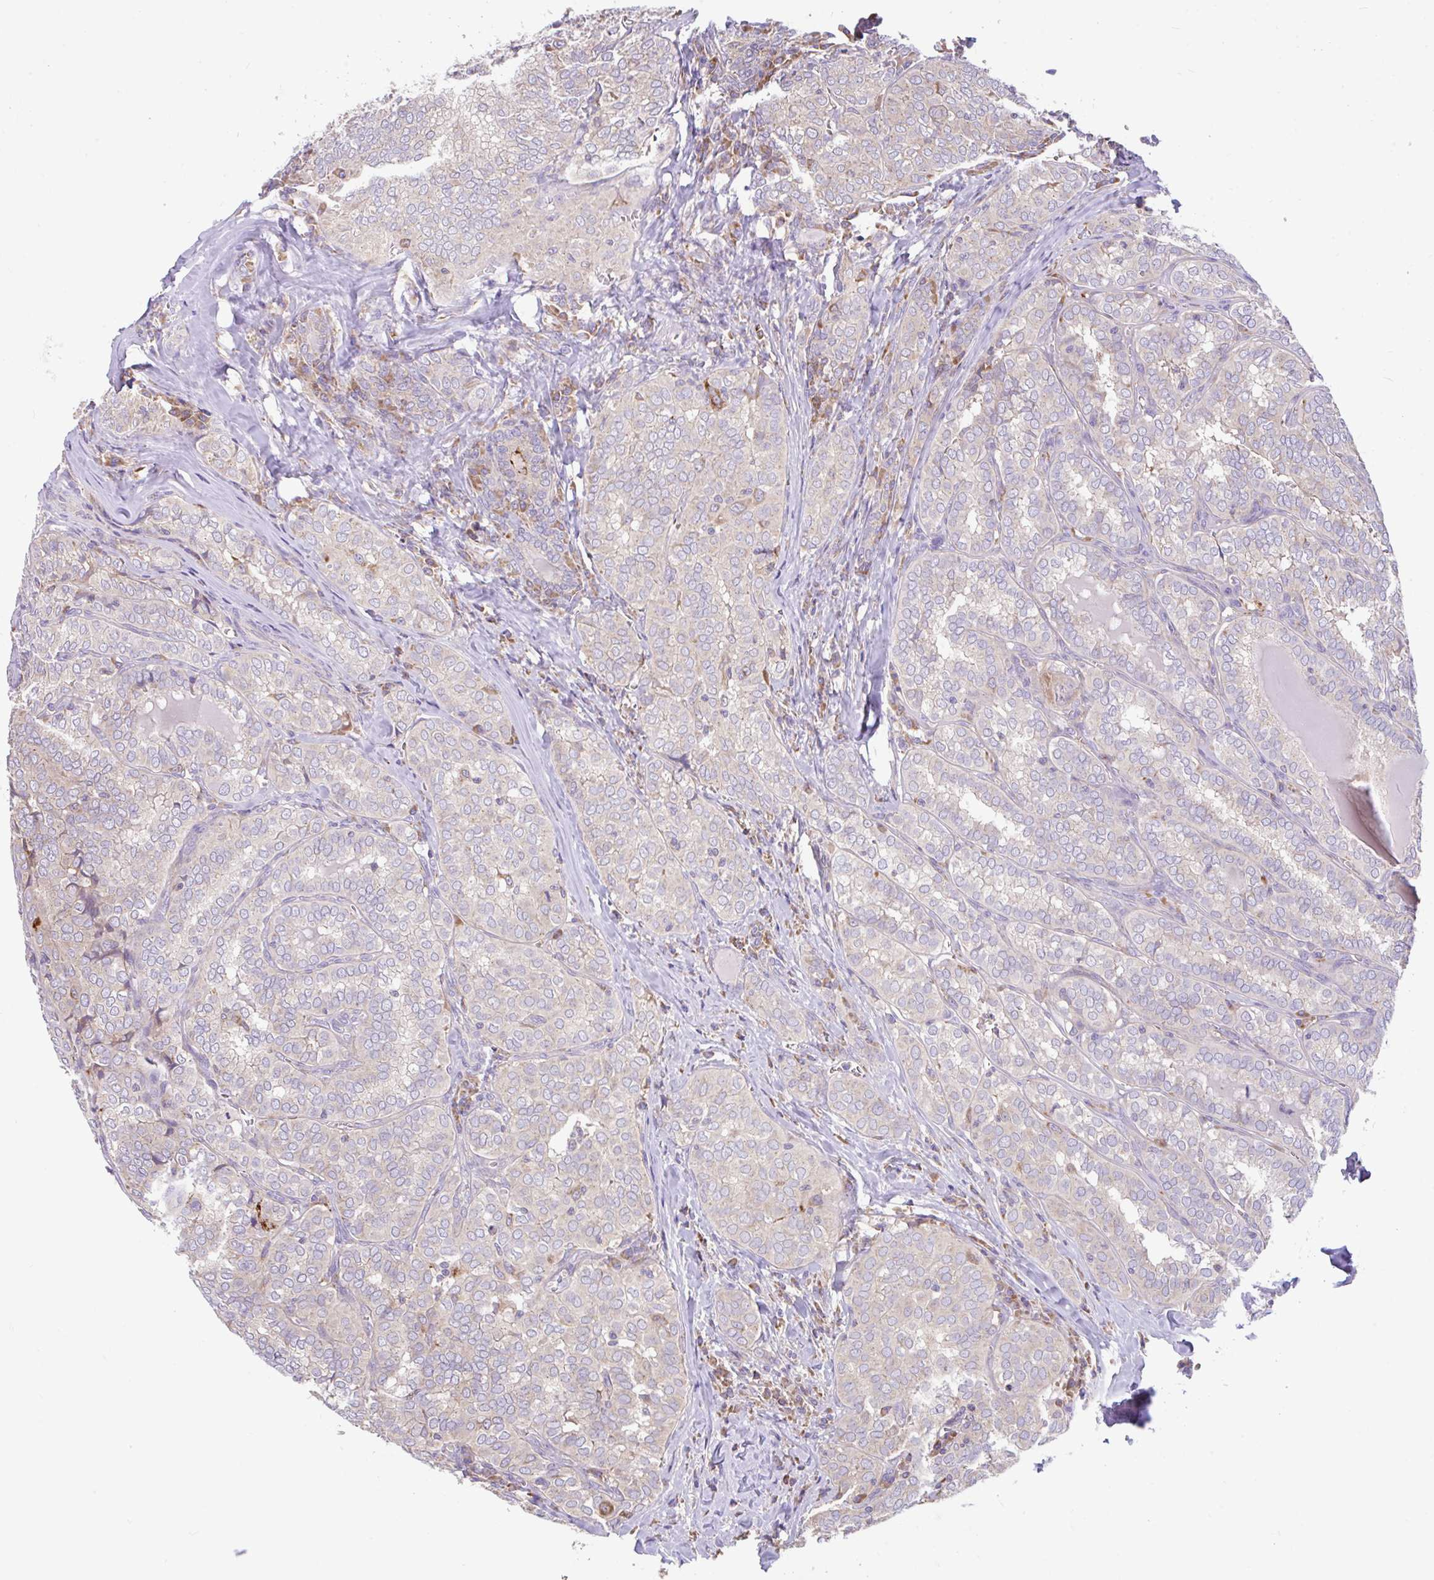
{"staining": {"intensity": "negative", "quantity": "none", "location": "none"}, "tissue": "thyroid cancer", "cell_type": "Tumor cells", "image_type": "cancer", "snomed": [{"axis": "morphology", "description": "Papillary adenocarcinoma, NOS"}, {"axis": "topography", "description": "Thyroid gland"}], "caption": "This is an immunohistochemistry (IHC) photomicrograph of thyroid papillary adenocarcinoma. There is no staining in tumor cells.", "gene": "RALBP1", "patient": {"sex": "female", "age": 30}}